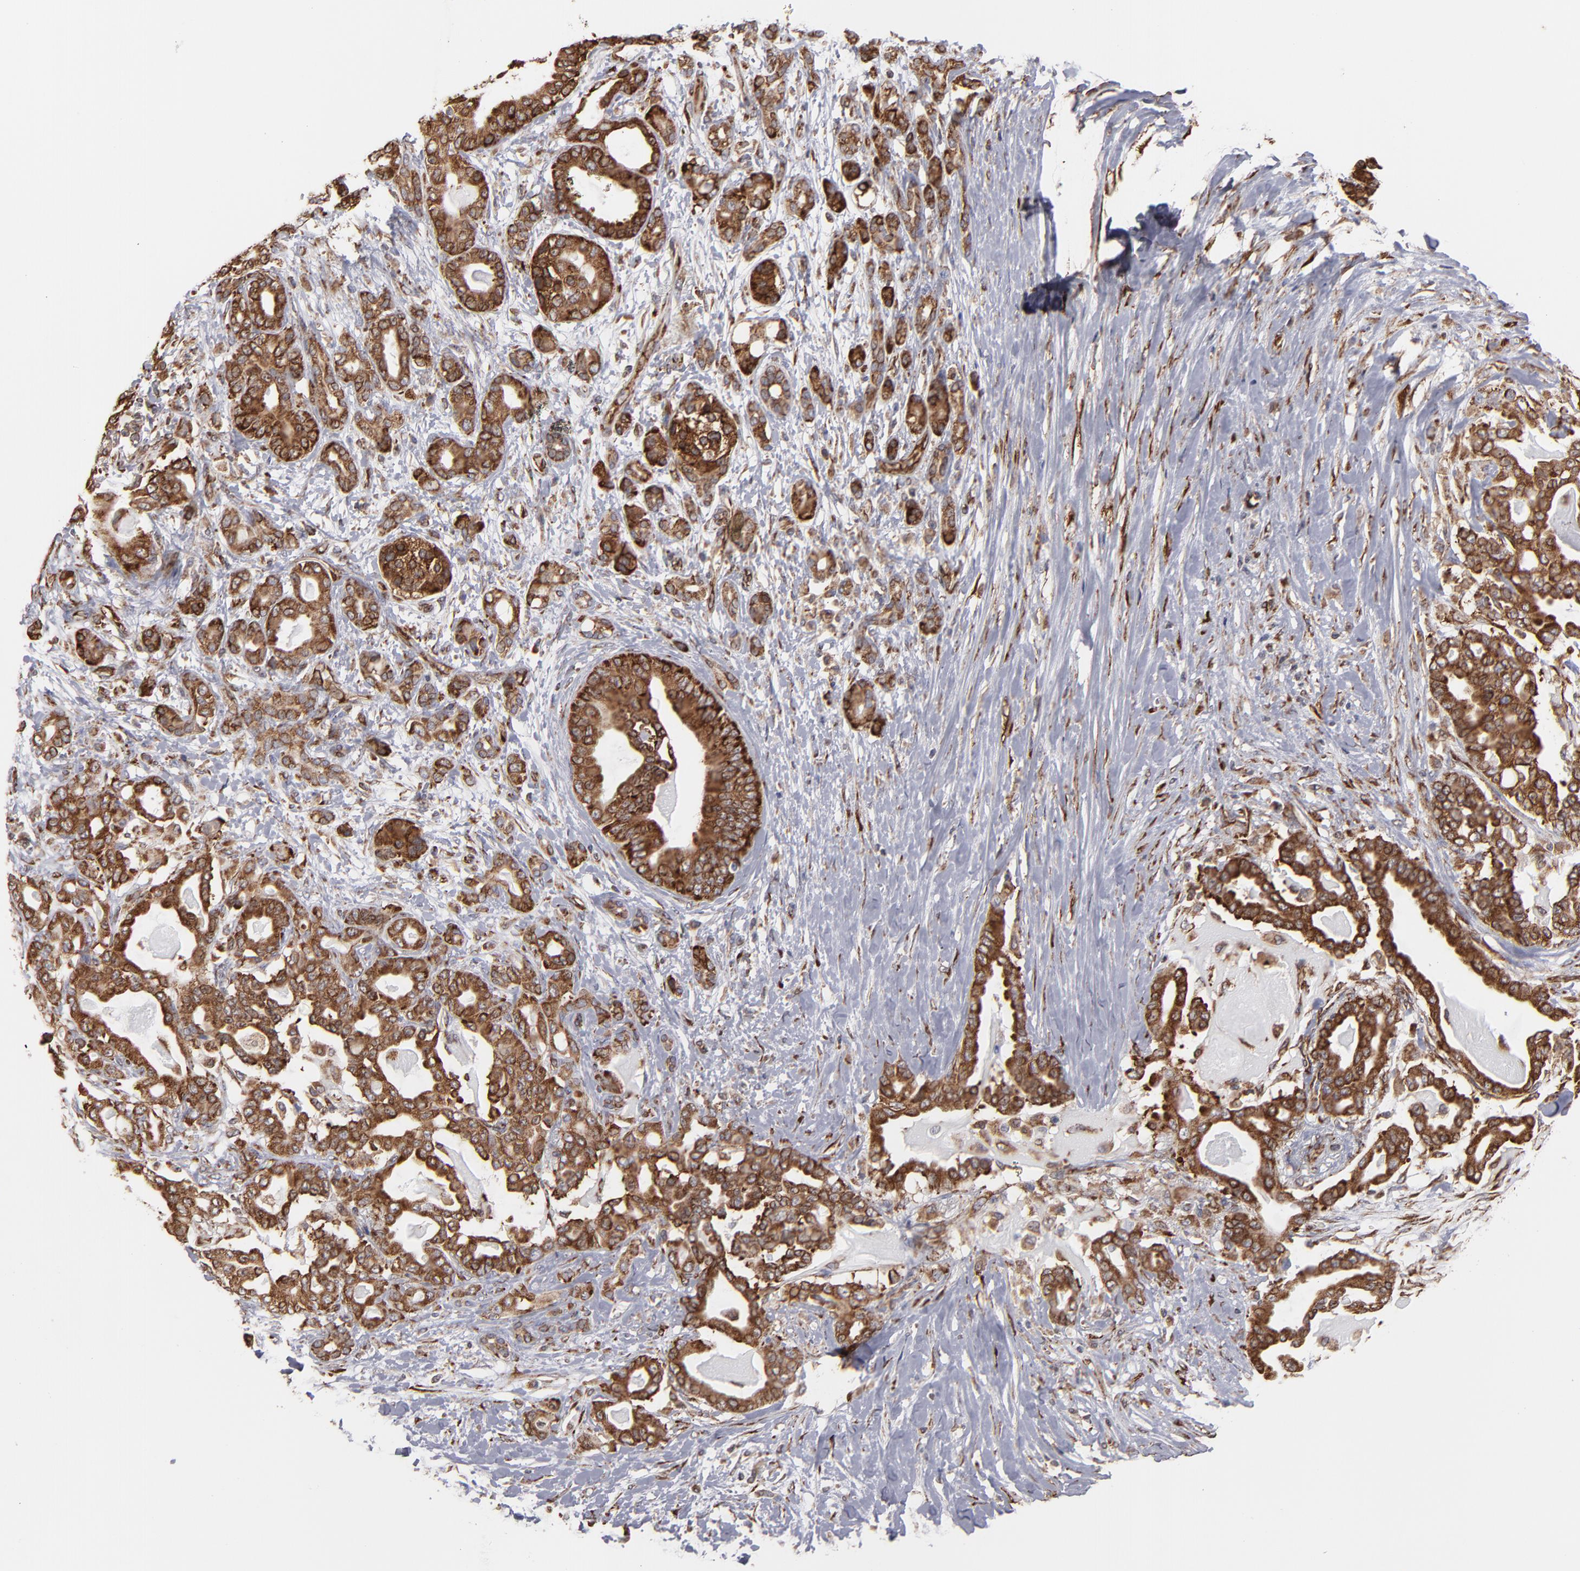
{"staining": {"intensity": "strong", "quantity": ">75%", "location": "cytoplasmic/membranous"}, "tissue": "pancreatic cancer", "cell_type": "Tumor cells", "image_type": "cancer", "snomed": [{"axis": "morphology", "description": "Adenocarcinoma, NOS"}, {"axis": "topography", "description": "Pancreas"}], "caption": "This histopathology image displays pancreatic cancer stained with immunohistochemistry to label a protein in brown. The cytoplasmic/membranous of tumor cells show strong positivity for the protein. Nuclei are counter-stained blue.", "gene": "KTN1", "patient": {"sex": "male", "age": 63}}